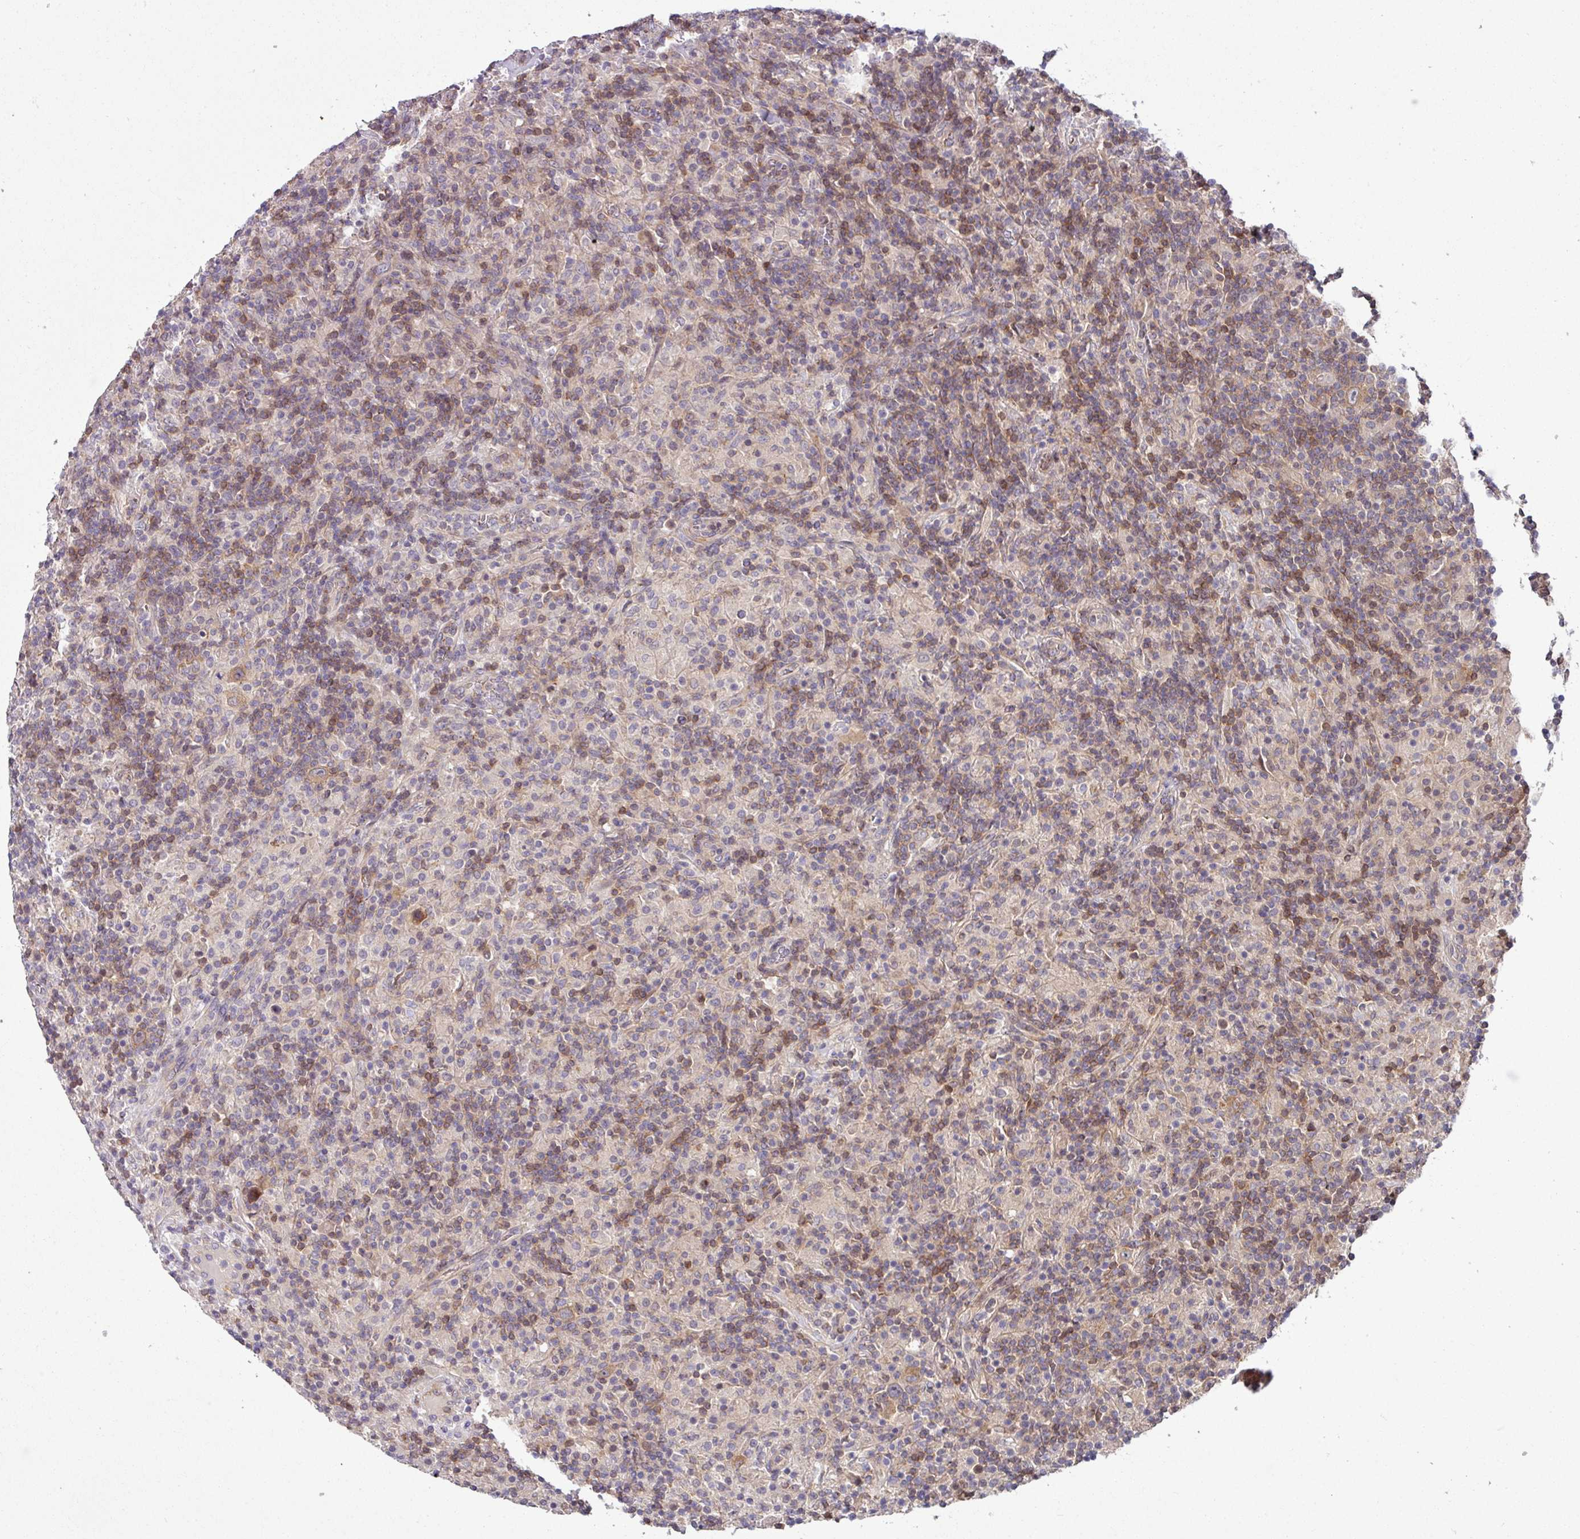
{"staining": {"intensity": "weak", "quantity": "25%-75%", "location": "cytoplasmic/membranous"}, "tissue": "lymphoma", "cell_type": "Tumor cells", "image_type": "cancer", "snomed": [{"axis": "morphology", "description": "Hodgkin's disease, NOS"}, {"axis": "topography", "description": "Lymph node"}], "caption": "Immunohistochemical staining of lymphoma reveals low levels of weak cytoplasmic/membranous positivity in approximately 25%-75% of tumor cells.", "gene": "SLAMF6", "patient": {"sex": "male", "age": 70}}